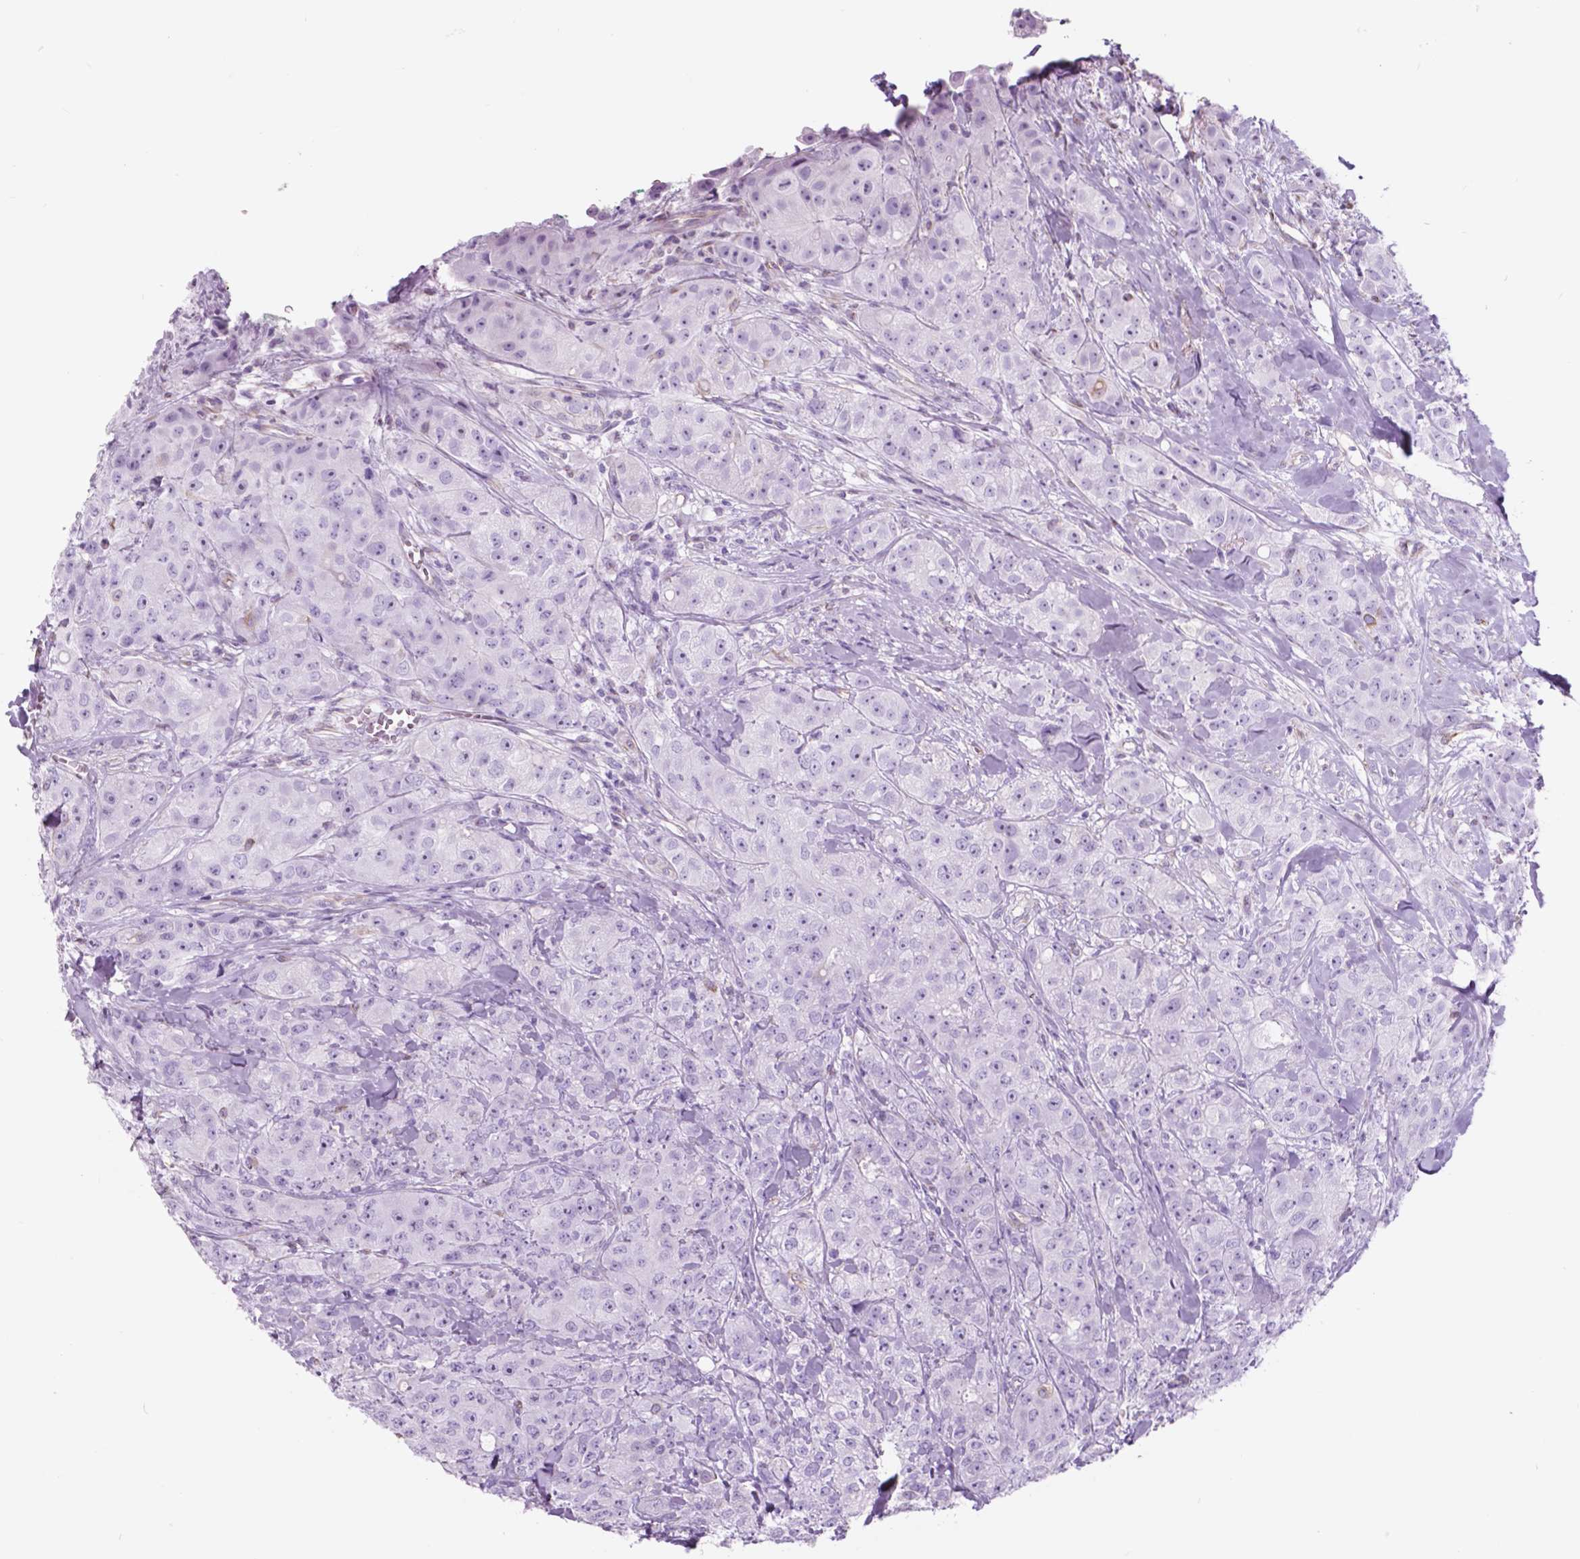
{"staining": {"intensity": "negative", "quantity": "none", "location": "none"}, "tissue": "breast cancer", "cell_type": "Tumor cells", "image_type": "cancer", "snomed": [{"axis": "morphology", "description": "Duct carcinoma"}, {"axis": "topography", "description": "Breast"}], "caption": "Immunohistochemistry of human breast cancer (invasive ductal carcinoma) exhibits no expression in tumor cells.", "gene": "FXYD2", "patient": {"sex": "female", "age": 43}}